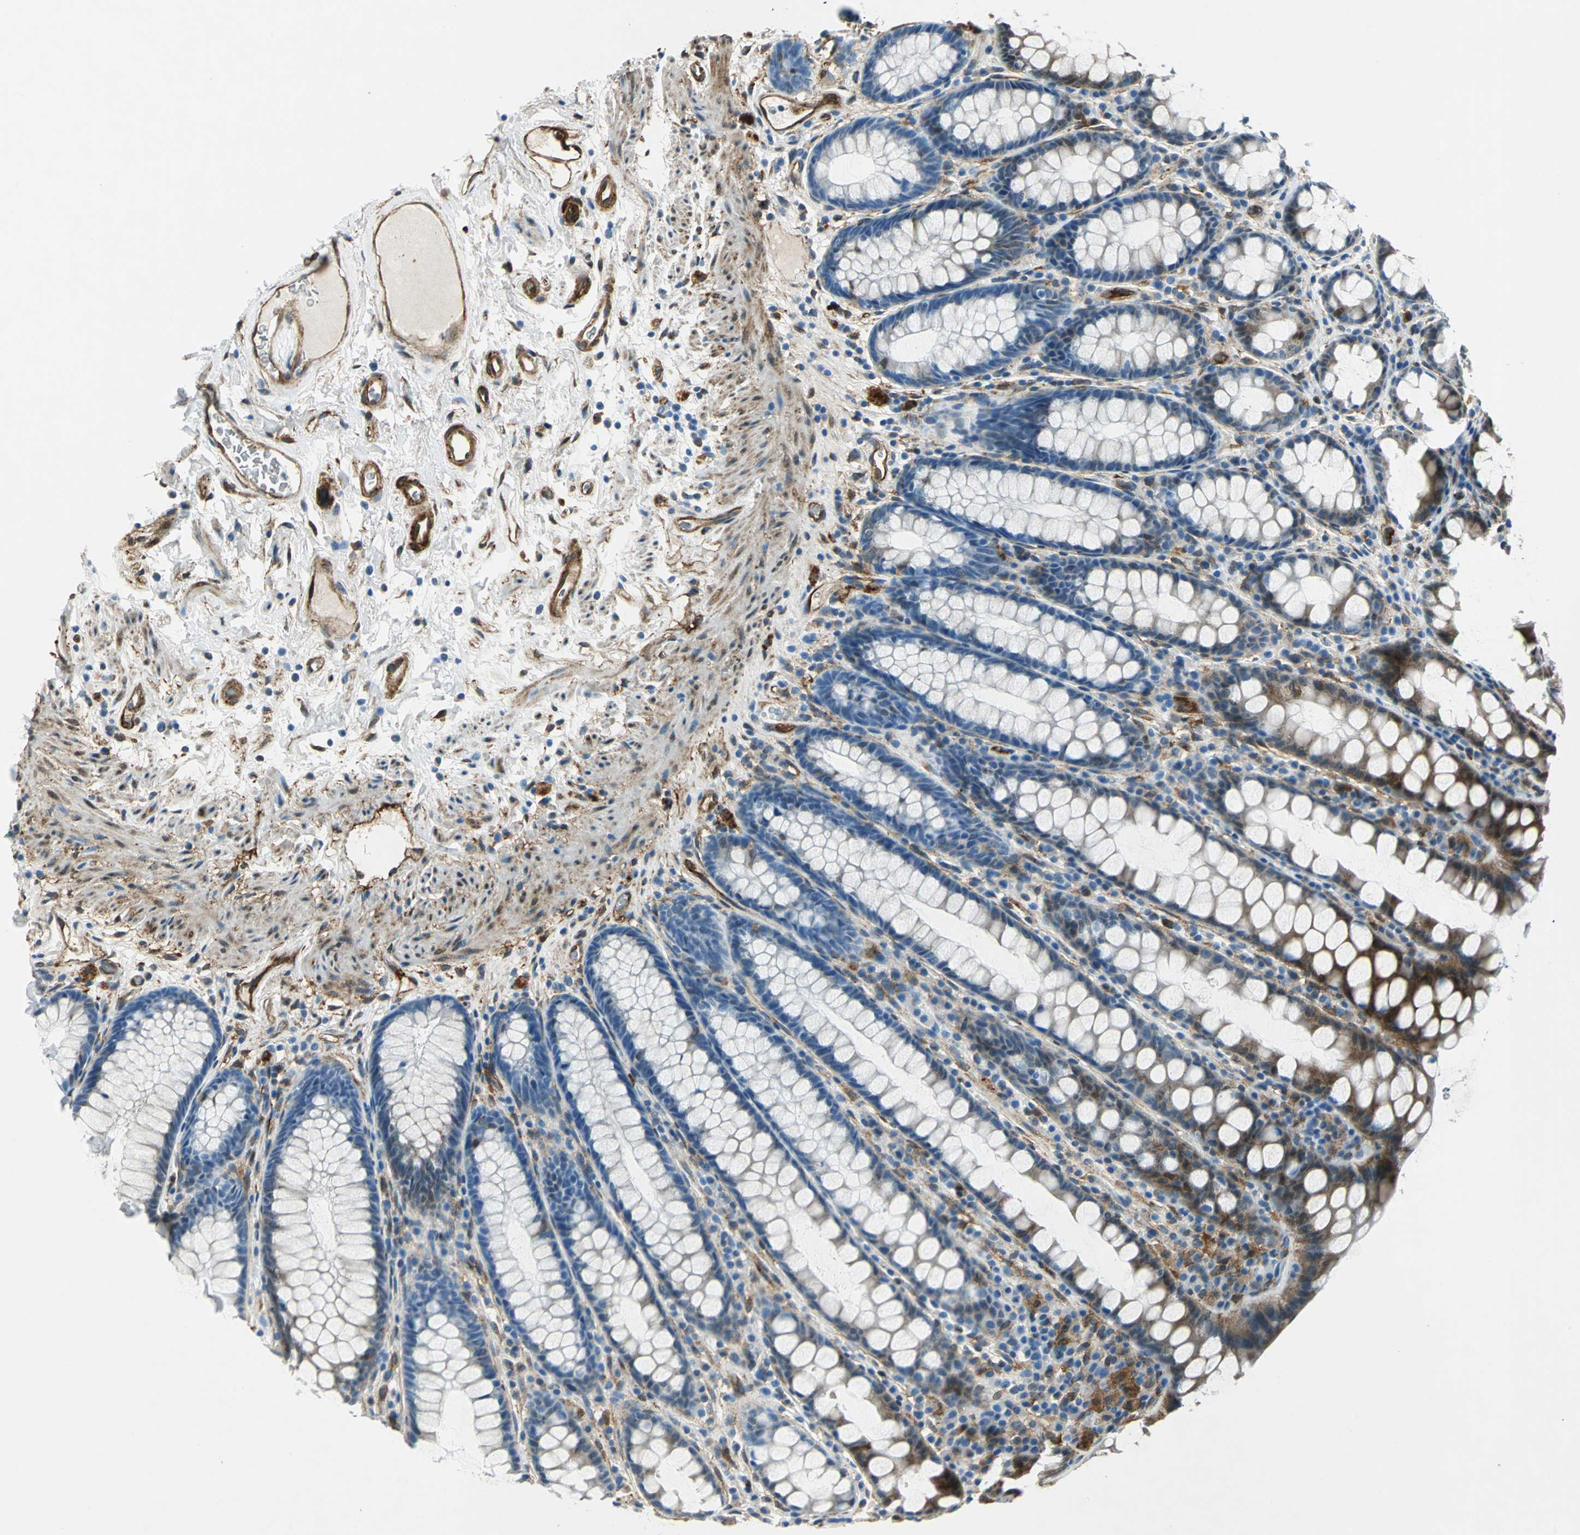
{"staining": {"intensity": "strong", "quantity": "25%-75%", "location": "cytoplasmic/membranous"}, "tissue": "rectum", "cell_type": "Glandular cells", "image_type": "normal", "snomed": [{"axis": "morphology", "description": "Normal tissue, NOS"}, {"axis": "topography", "description": "Rectum"}], "caption": "Glandular cells reveal high levels of strong cytoplasmic/membranous expression in approximately 25%-75% of cells in normal human rectum.", "gene": "HSPB1", "patient": {"sex": "male", "age": 92}}